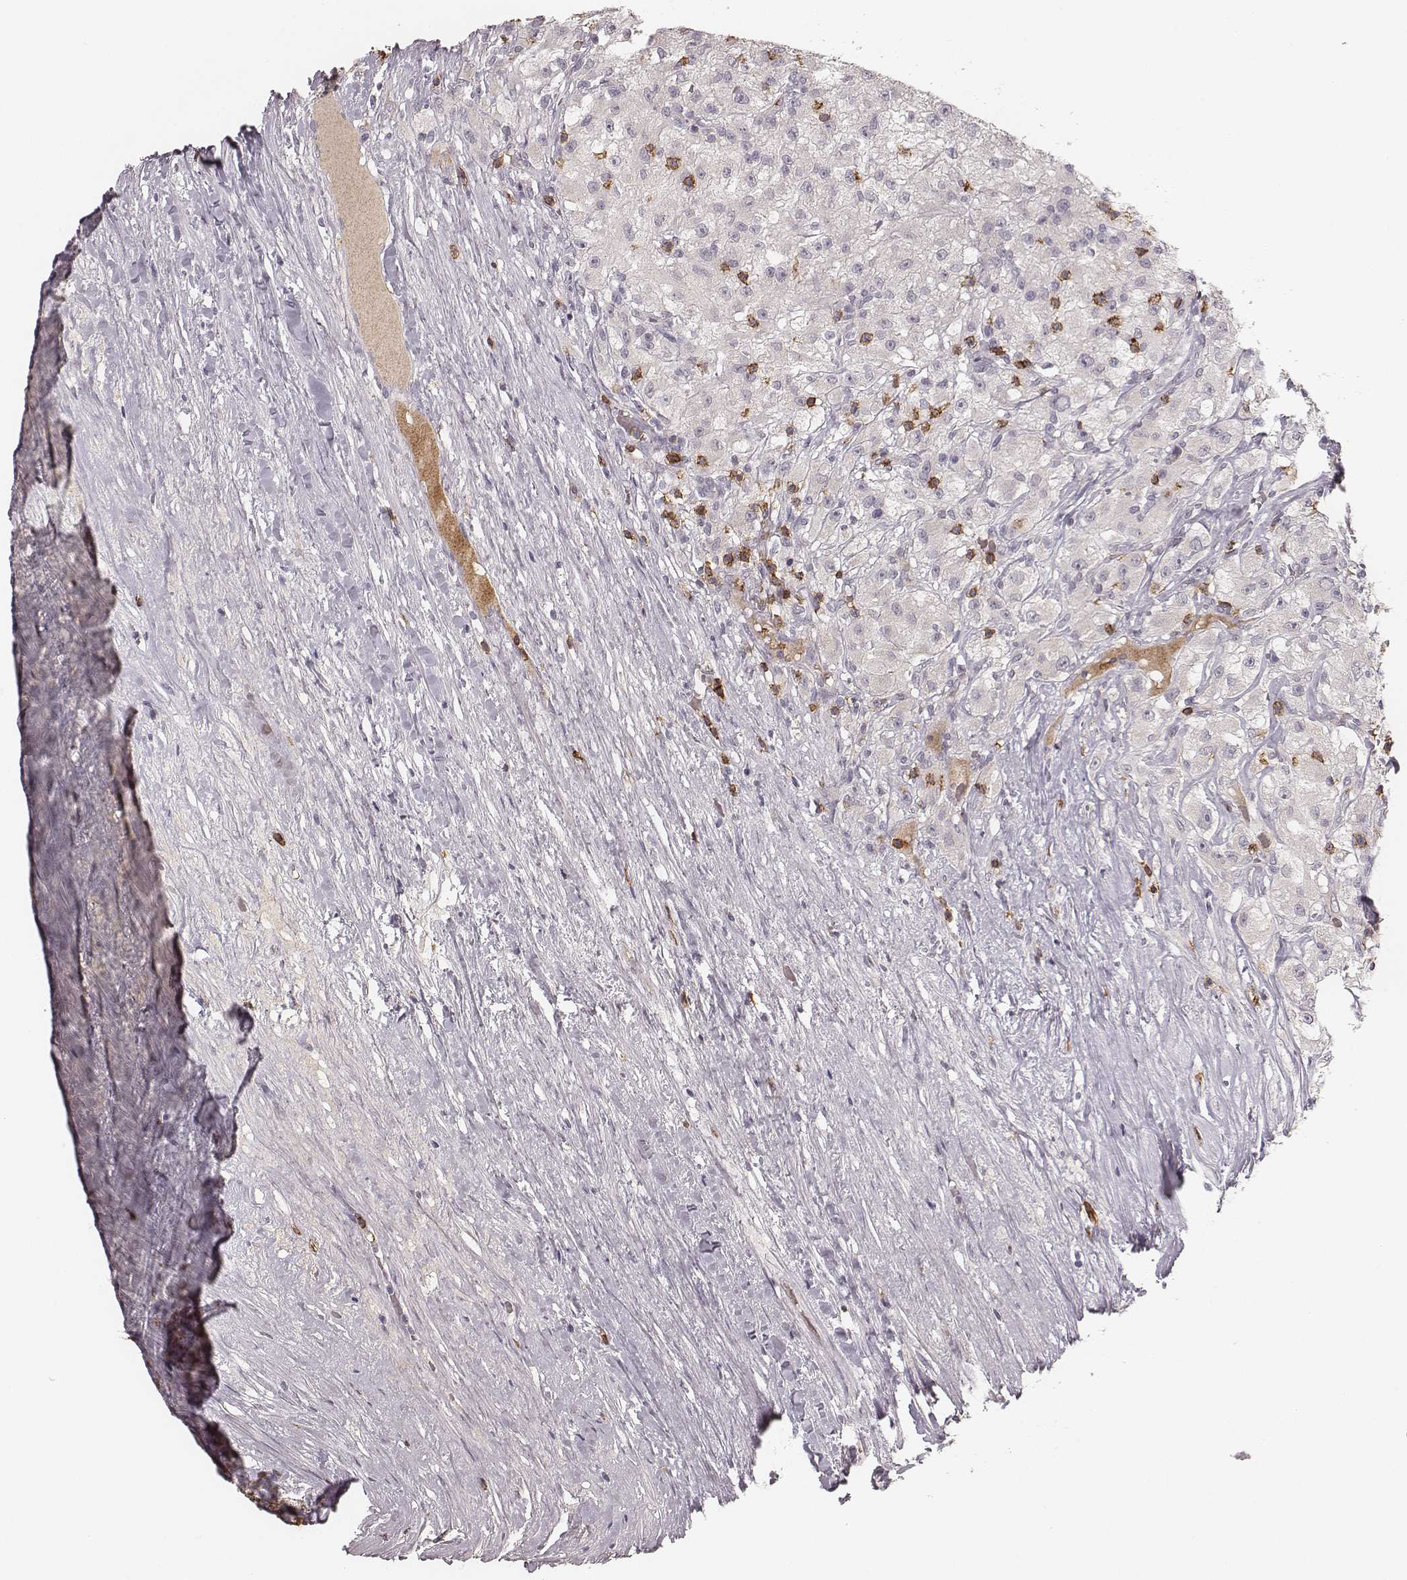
{"staining": {"intensity": "negative", "quantity": "none", "location": "none"}, "tissue": "renal cancer", "cell_type": "Tumor cells", "image_type": "cancer", "snomed": [{"axis": "morphology", "description": "Adenocarcinoma, NOS"}, {"axis": "topography", "description": "Kidney"}], "caption": "The immunohistochemistry photomicrograph has no significant positivity in tumor cells of adenocarcinoma (renal) tissue.", "gene": "CD8A", "patient": {"sex": "female", "age": 67}}